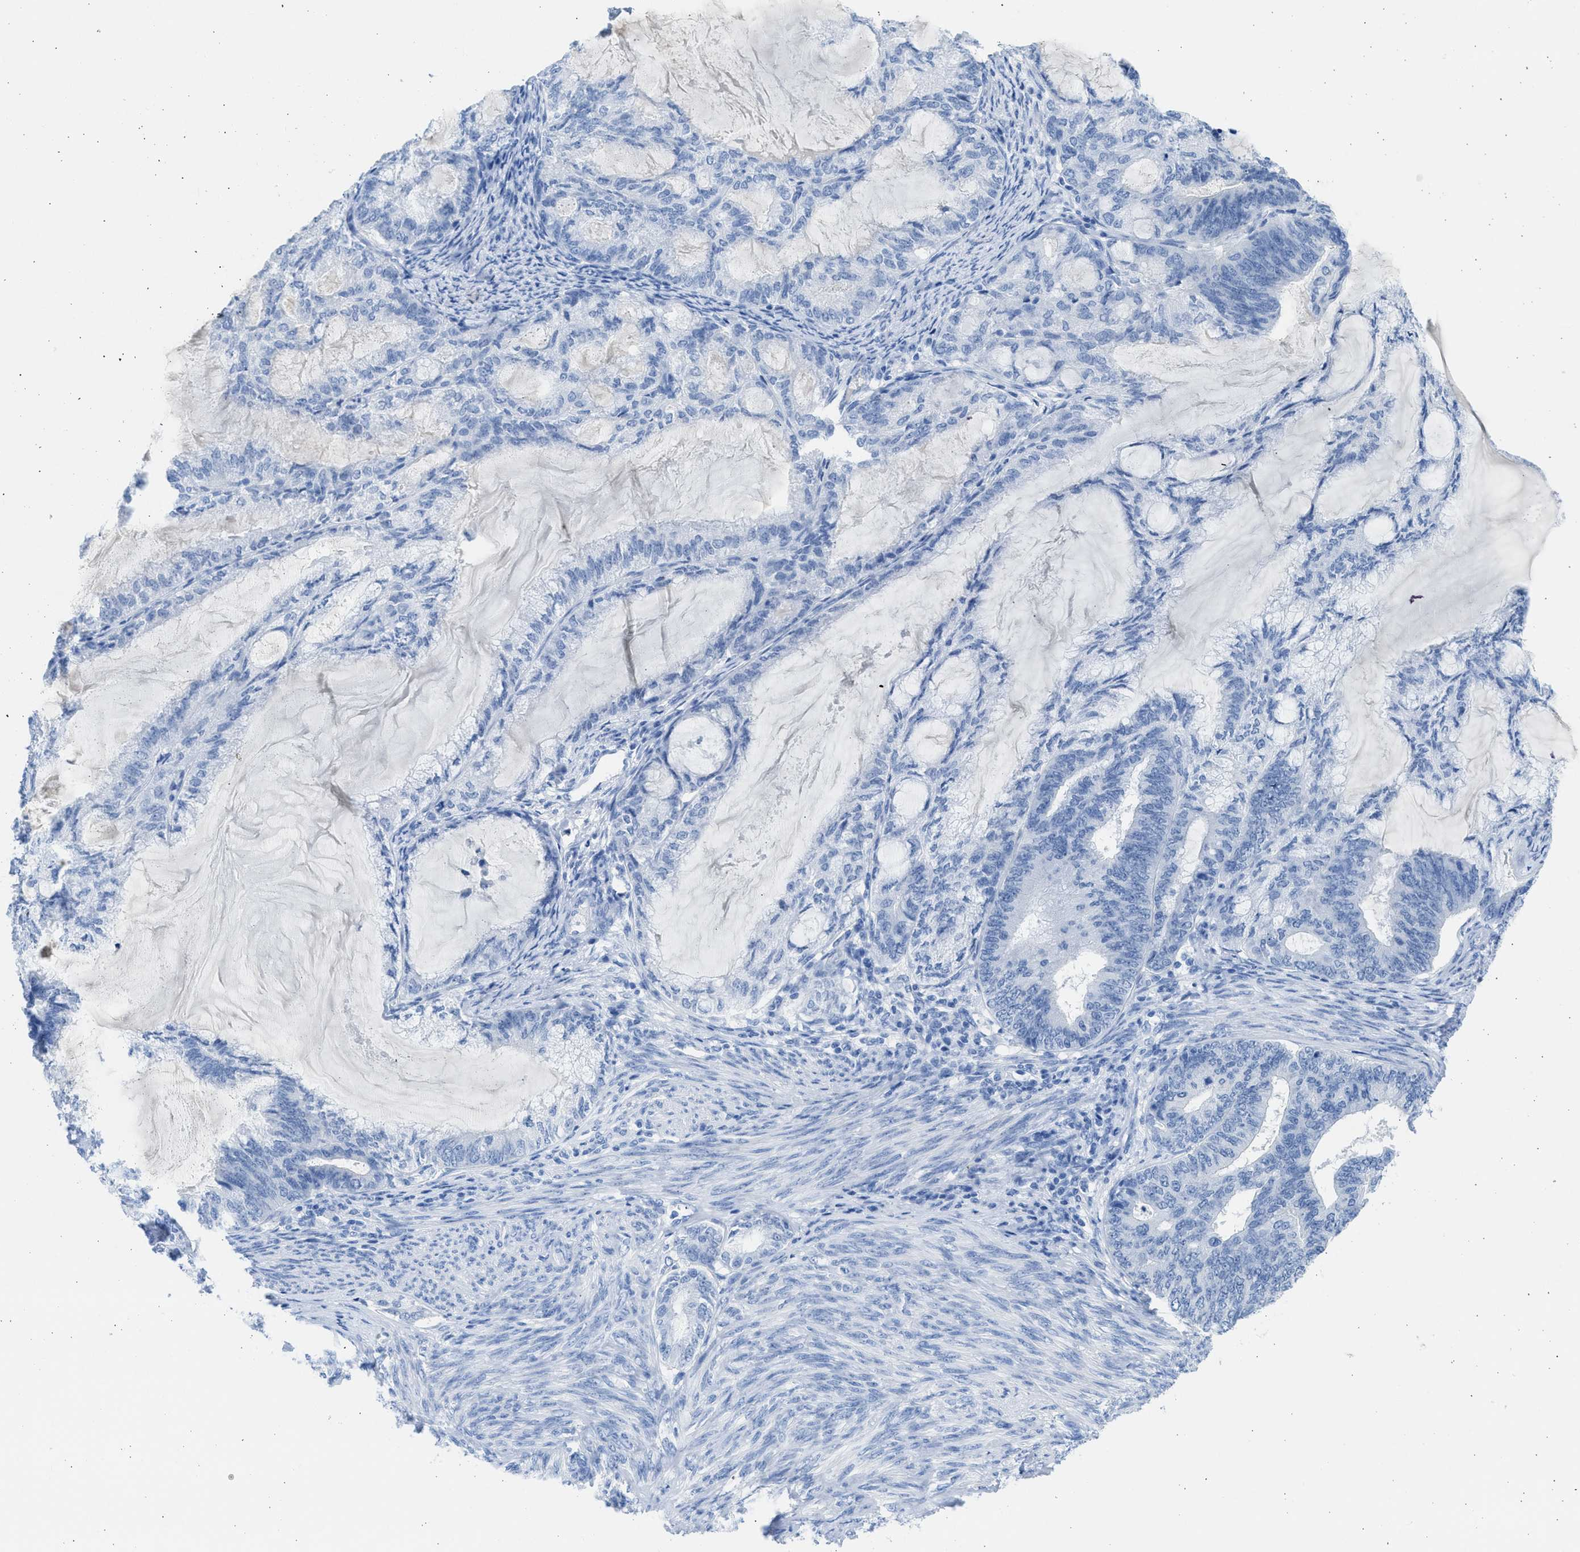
{"staining": {"intensity": "negative", "quantity": "none", "location": "none"}, "tissue": "endometrial cancer", "cell_type": "Tumor cells", "image_type": "cancer", "snomed": [{"axis": "morphology", "description": "Adenocarcinoma, NOS"}, {"axis": "topography", "description": "Endometrium"}], "caption": "Human endometrial cancer stained for a protein using immunohistochemistry (IHC) exhibits no expression in tumor cells.", "gene": "SPATA3", "patient": {"sex": "female", "age": 86}}